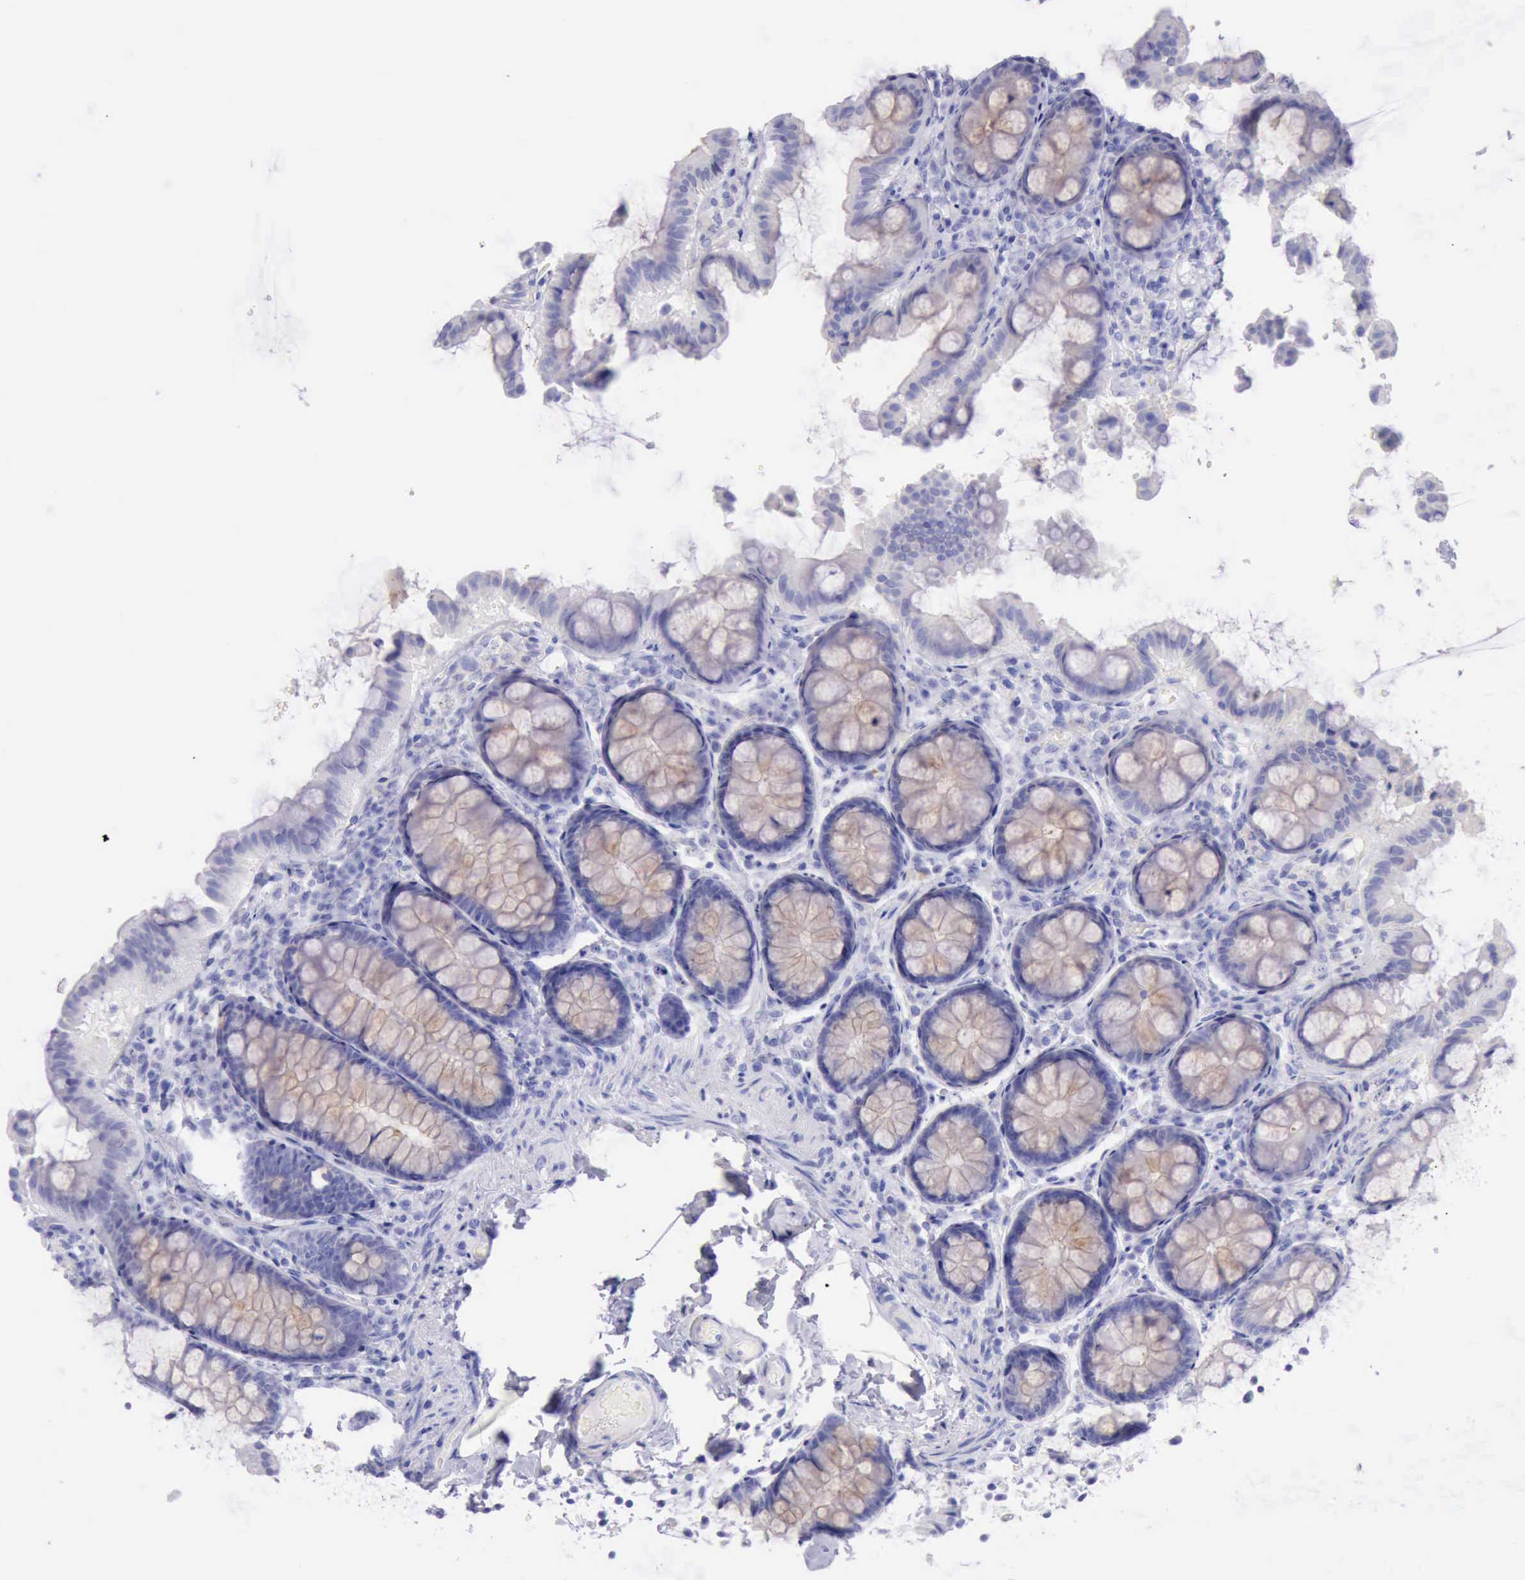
{"staining": {"intensity": "negative", "quantity": "none", "location": "none"}, "tissue": "colon", "cell_type": "Endothelial cells", "image_type": "normal", "snomed": [{"axis": "morphology", "description": "Normal tissue, NOS"}, {"axis": "topography", "description": "Colon"}], "caption": "This is a micrograph of immunohistochemistry (IHC) staining of normal colon, which shows no expression in endothelial cells.", "gene": "LRFN5", "patient": {"sex": "female", "age": 61}}